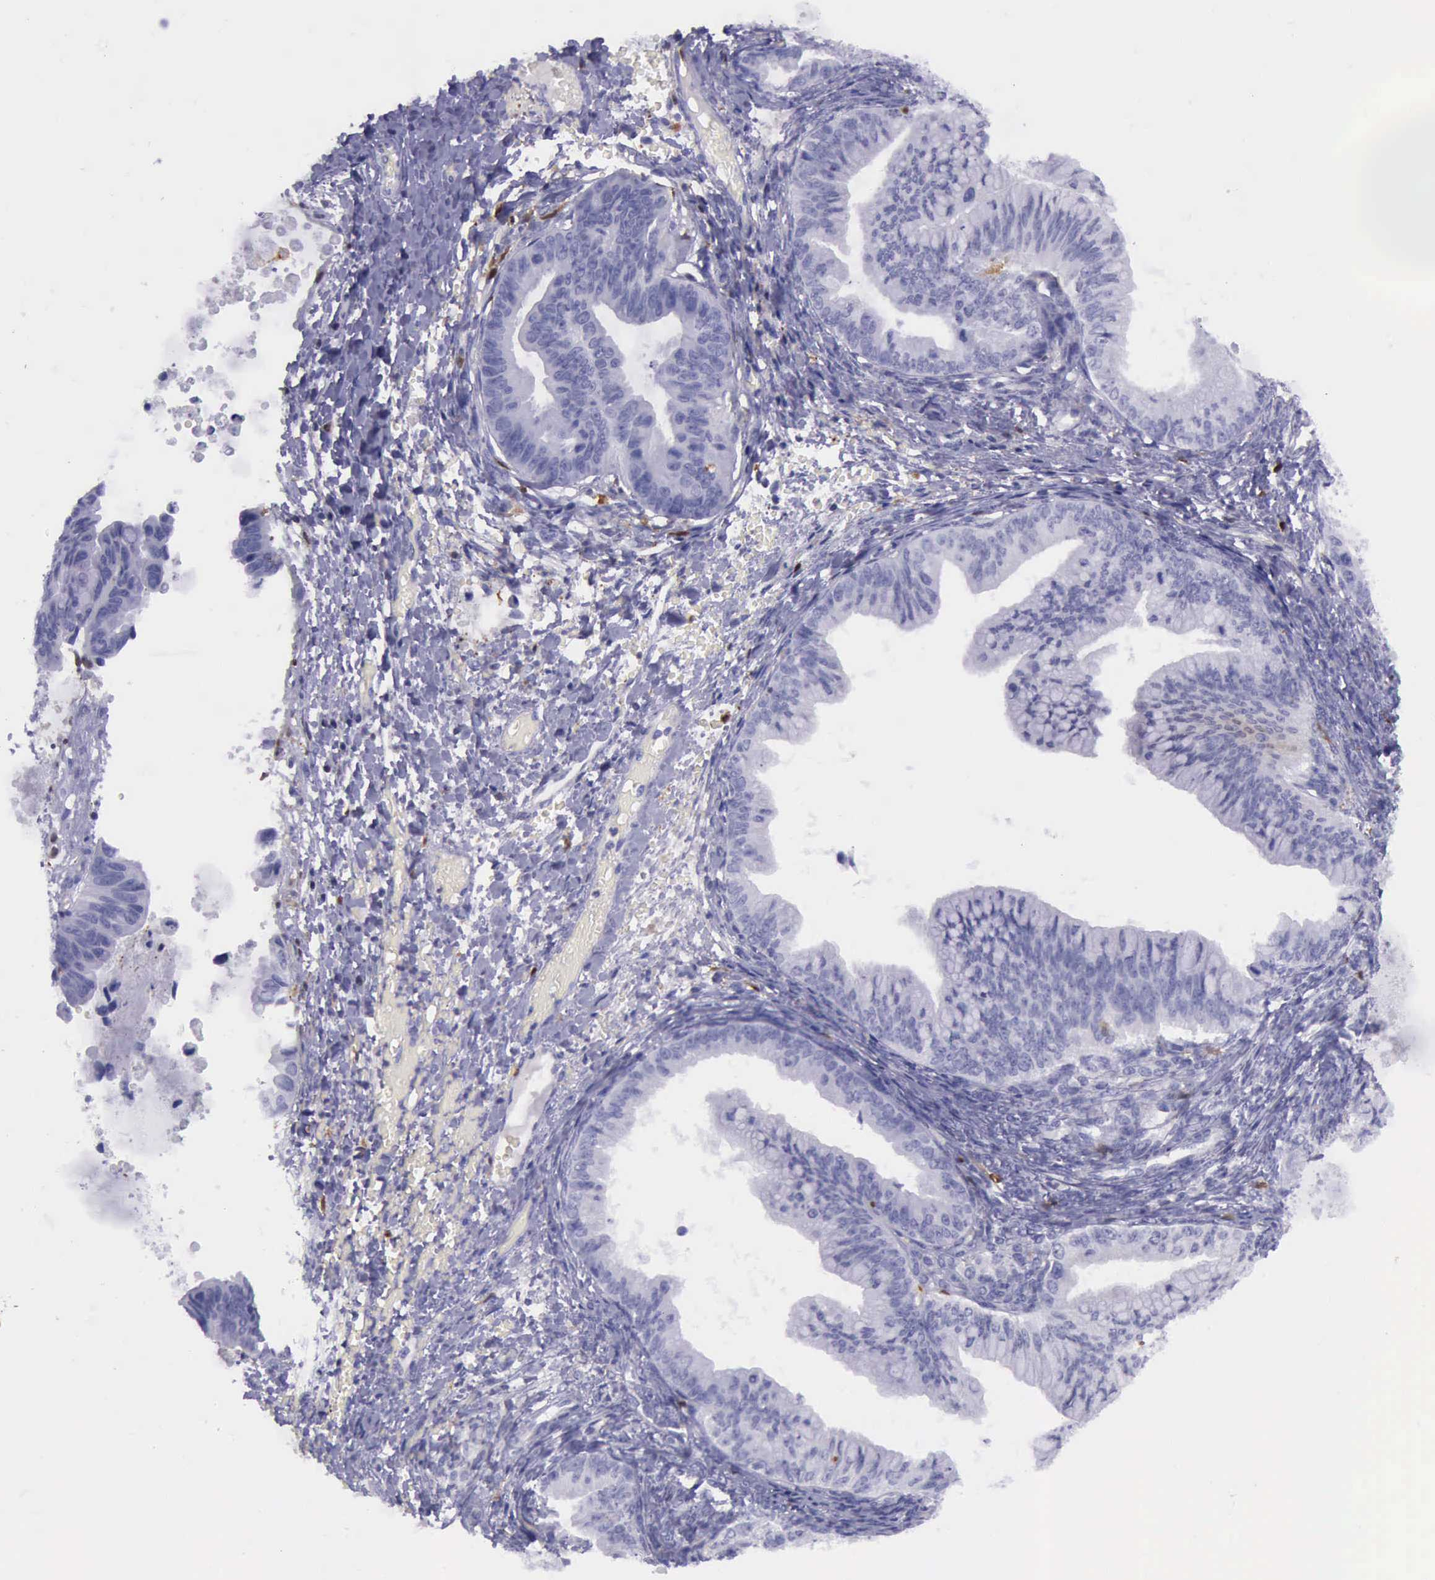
{"staining": {"intensity": "negative", "quantity": "none", "location": "none"}, "tissue": "ovarian cancer", "cell_type": "Tumor cells", "image_type": "cancer", "snomed": [{"axis": "morphology", "description": "Cystadenocarcinoma, mucinous, NOS"}, {"axis": "topography", "description": "Ovary"}], "caption": "The histopathology image displays no staining of tumor cells in mucinous cystadenocarcinoma (ovarian). (Brightfield microscopy of DAB immunohistochemistry at high magnification).", "gene": "TYMP", "patient": {"sex": "female", "age": 36}}